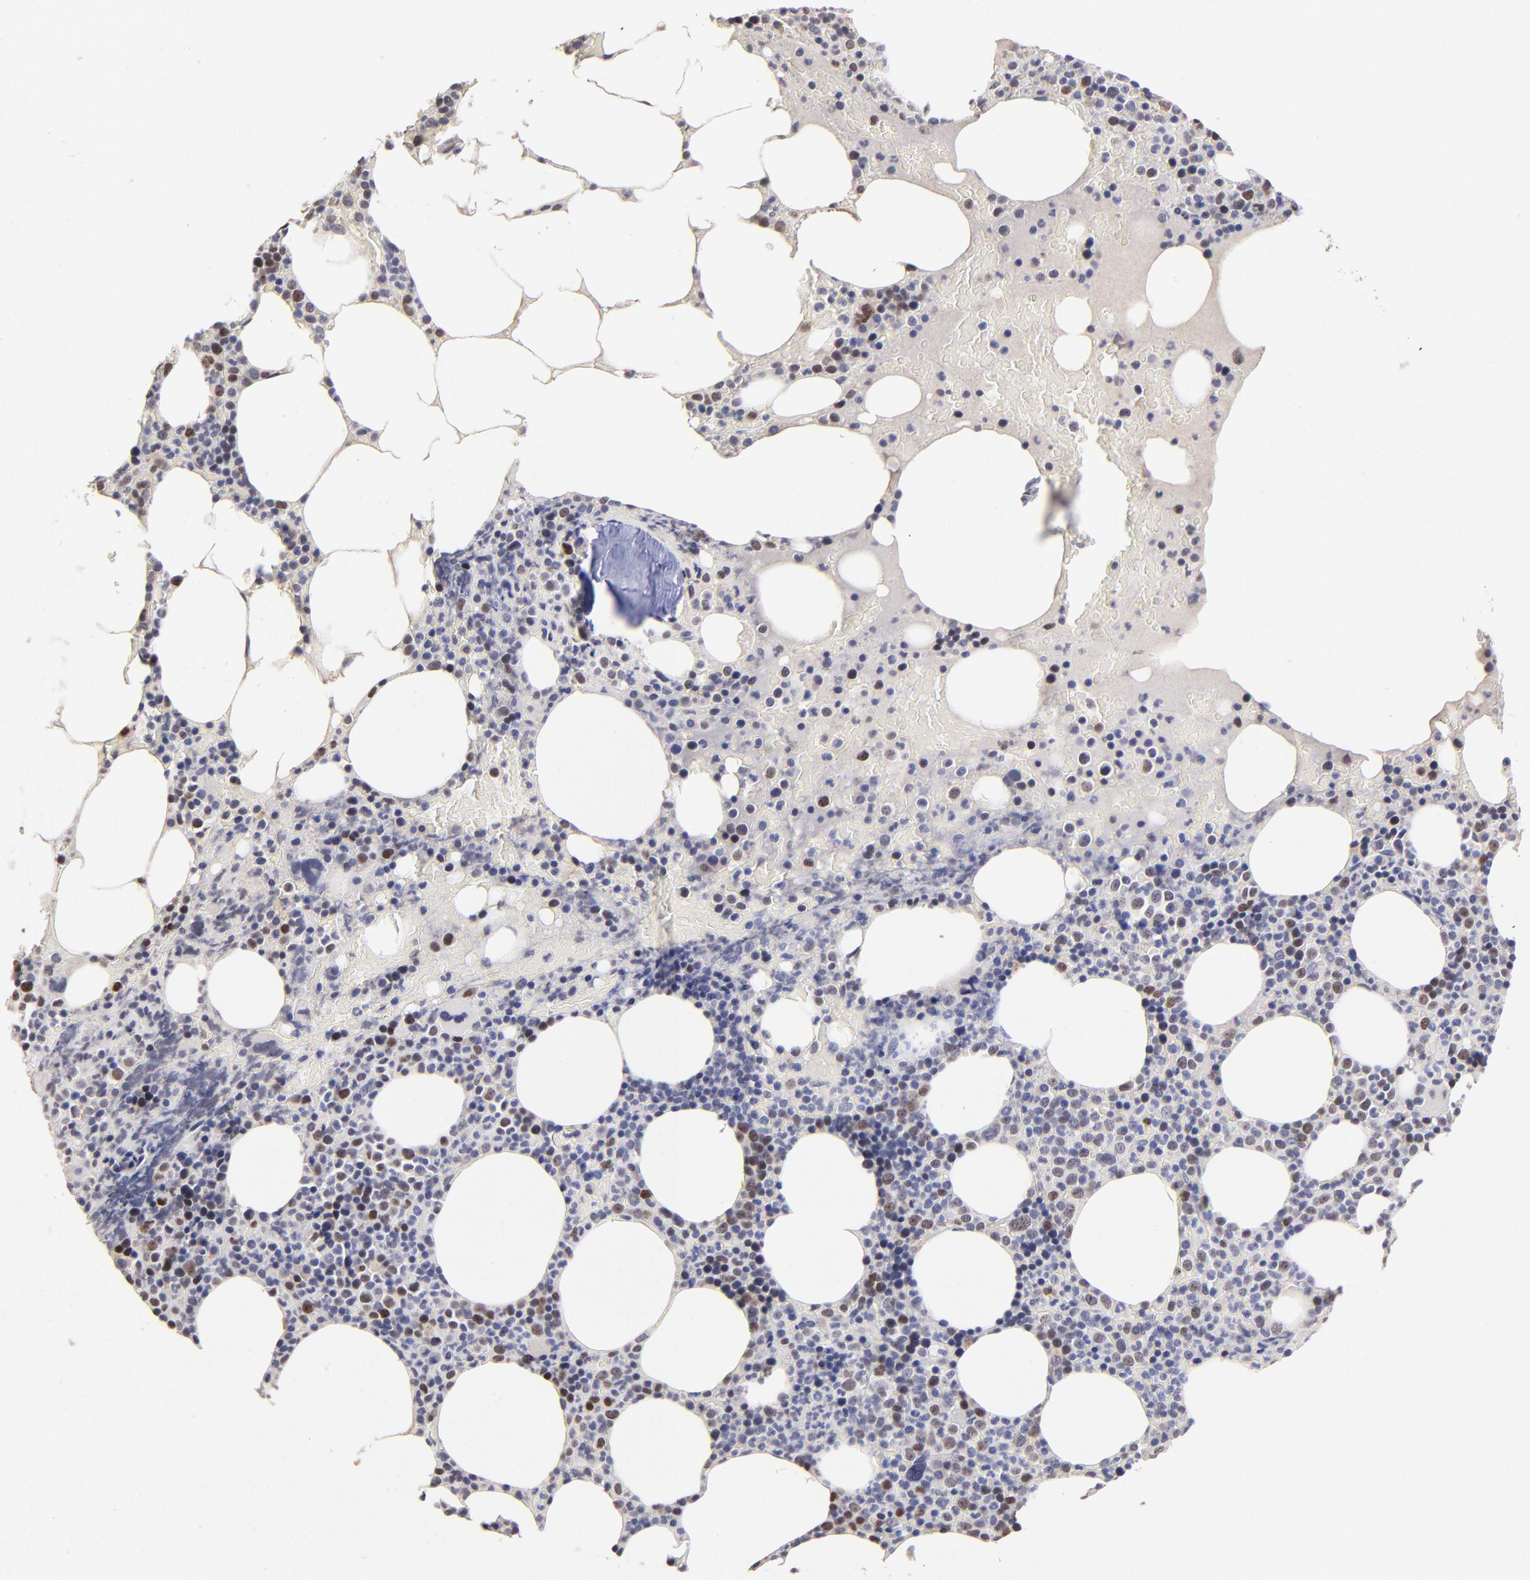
{"staining": {"intensity": "strong", "quantity": "25%-75%", "location": "nuclear"}, "tissue": "bone marrow", "cell_type": "Hematopoietic cells", "image_type": "normal", "snomed": [{"axis": "morphology", "description": "Normal tissue, NOS"}, {"axis": "topography", "description": "Bone marrow"}], "caption": "Bone marrow stained with DAB (3,3'-diaminobenzidine) immunohistochemistry demonstrates high levels of strong nuclear expression in approximately 25%-75% of hematopoietic cells. (Brightfield microscopy of DAB IHC at high magnification).", "gene": "DNMT1", "patient": {"sex": "female", "age": 66}}